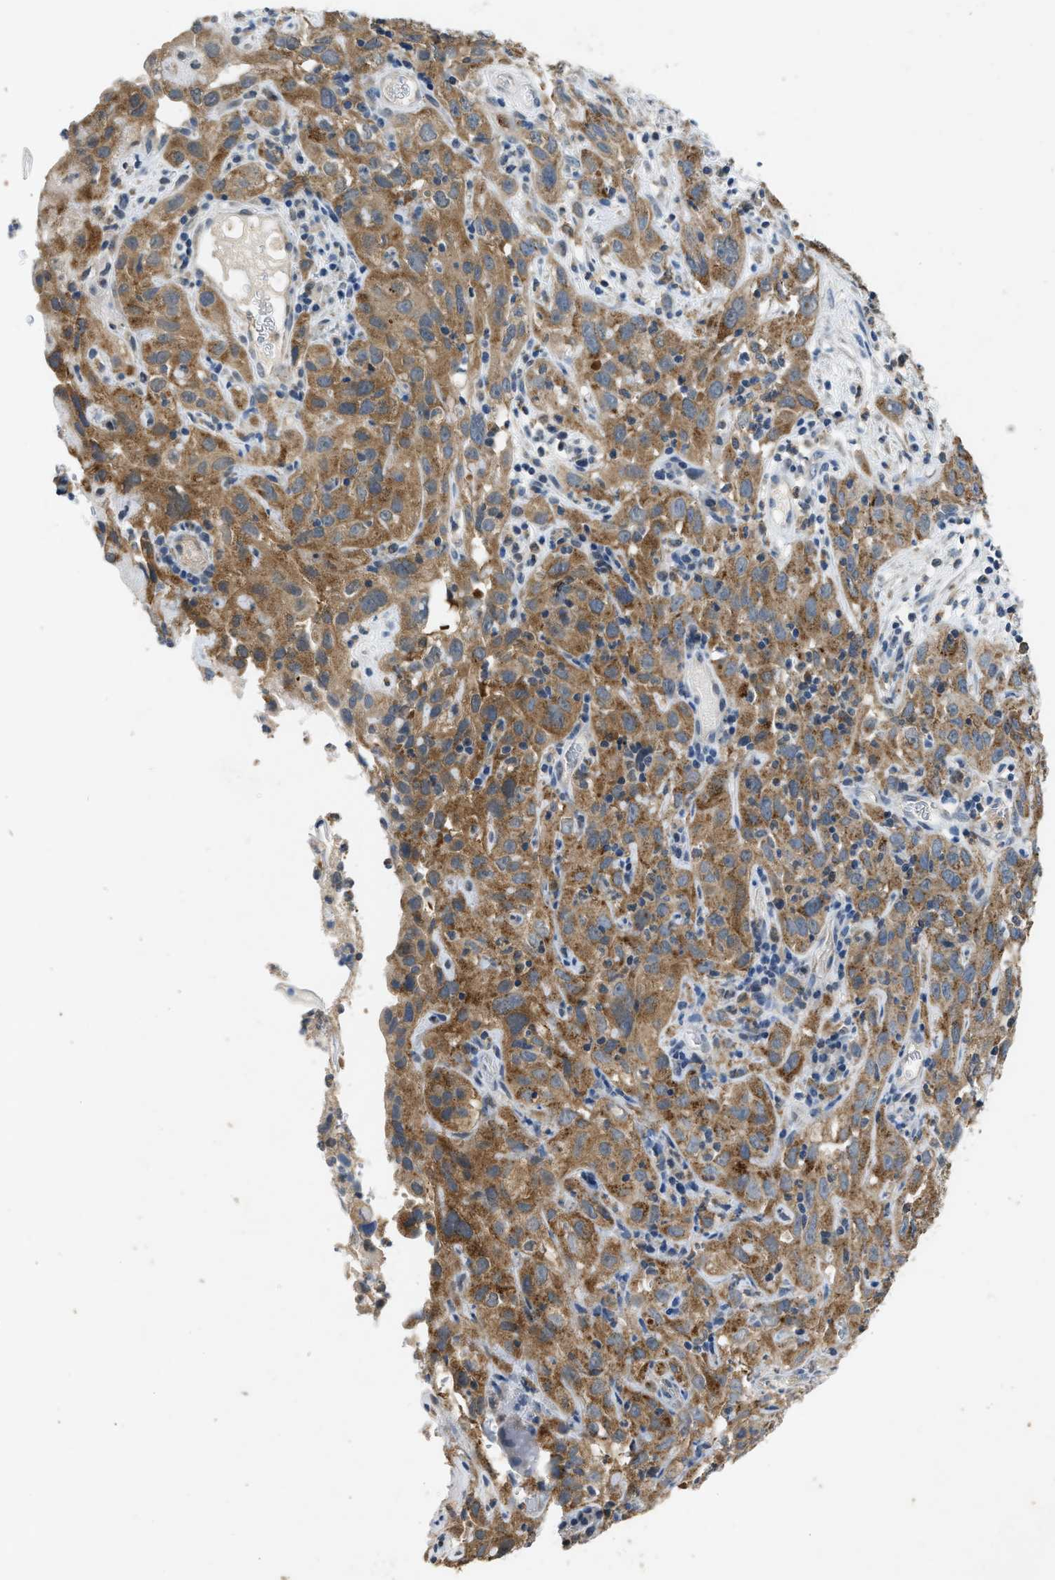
{"staining": {"intensity": "moderate", "quantity": ">75%", "location": "cytoplasmic/membranous"}, "tissue": "cervical cancer", "cell_type": "Tumor cells", "image_type": "cancer", "snomed": [{"axis": "morphology", "description": "Squamous cell carcinoma, NOS"}, {"axis": "topography", "description": "Cervix"}], "caption": "Cervical squamous cell carcinoma tissue shows moderate cytoplasmic/membranous expression in about >75% of tumor cells, visualized by immunohistochemistry.", "gene": "TOMM34", "patient": {"sex": "female", "age": 32}}